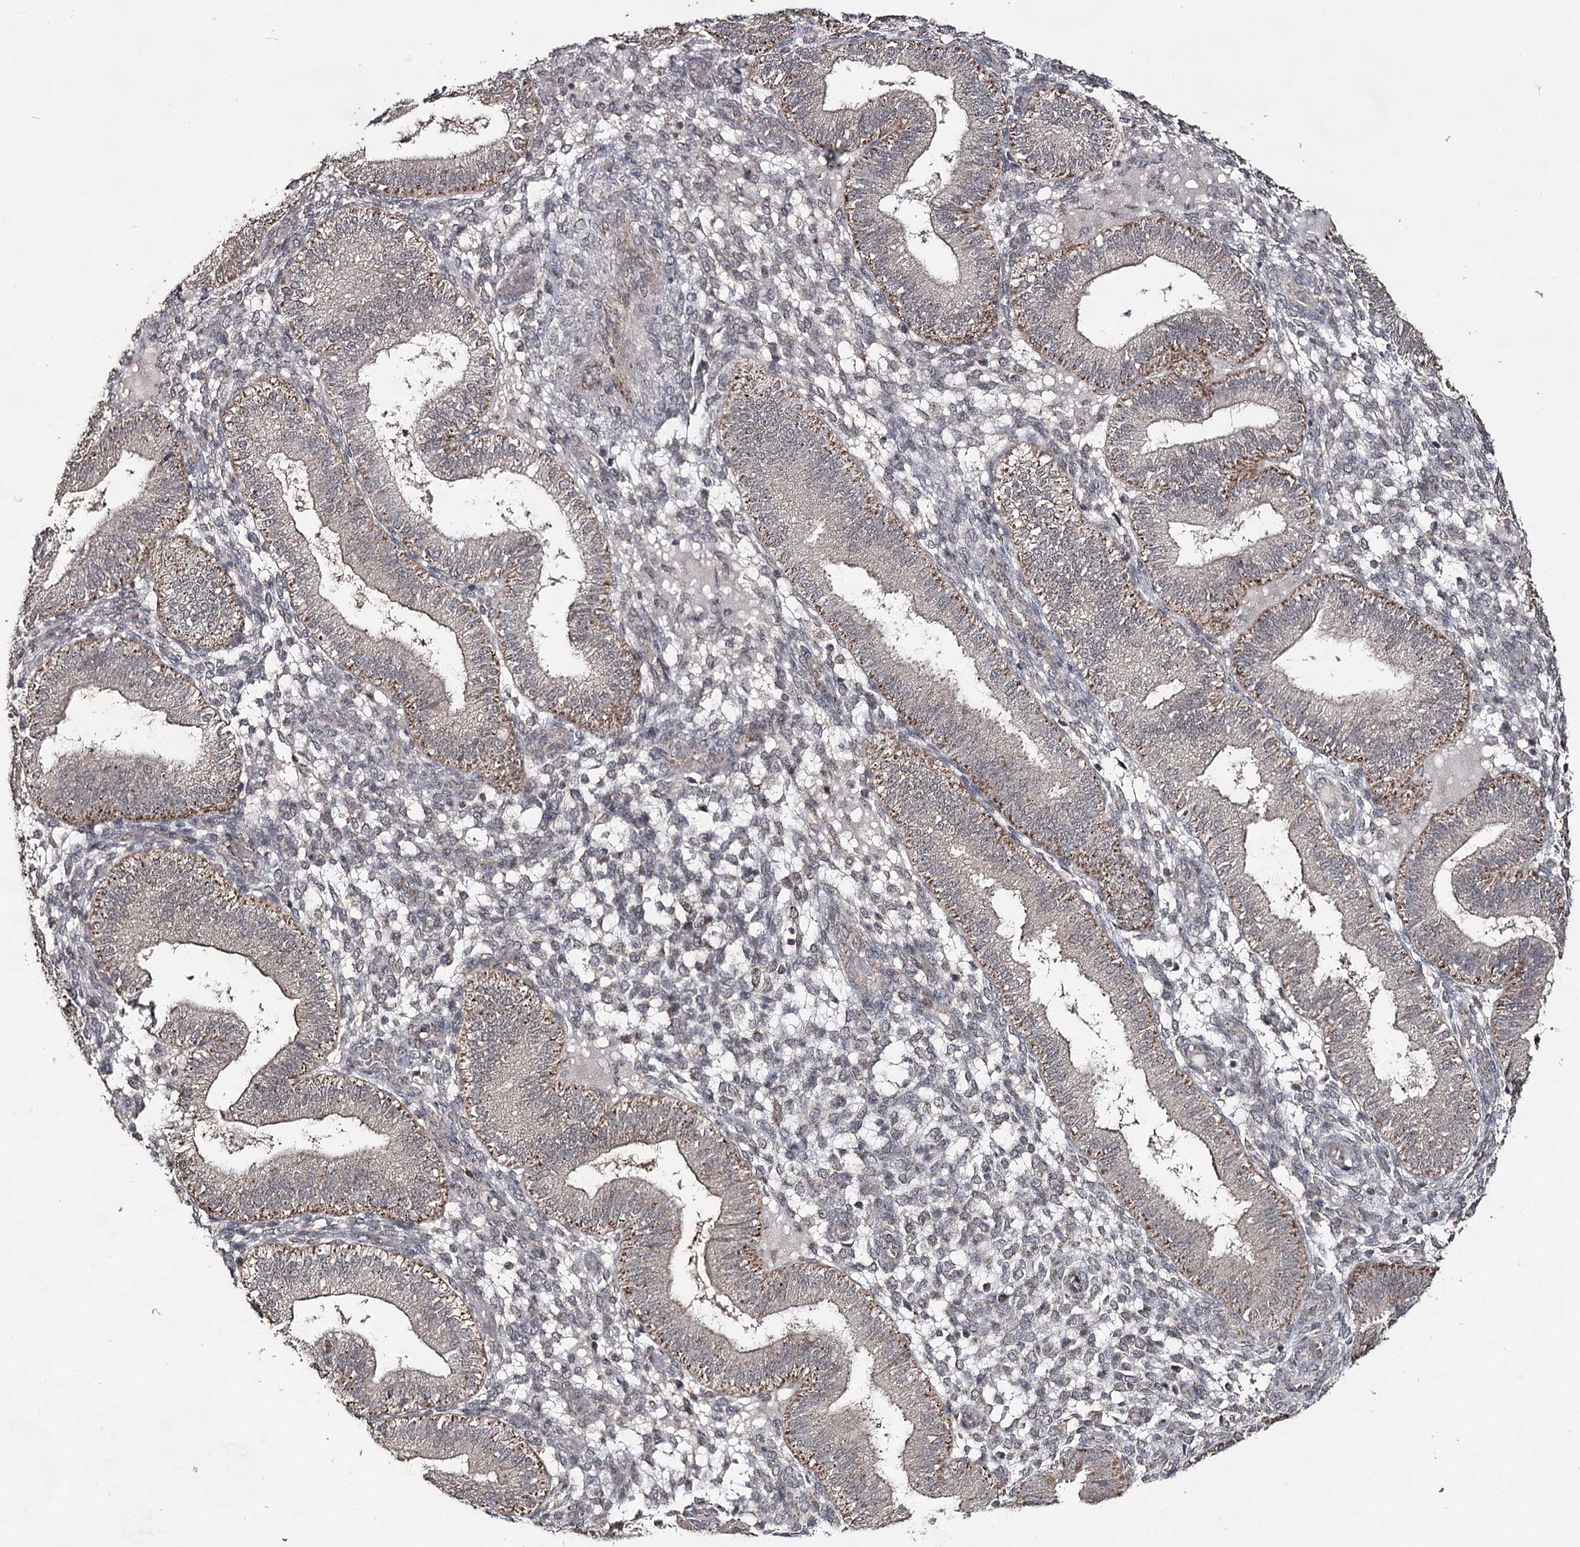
{"staining": {"intensity": "negative", "quantity": "none", "location": "none"}, "tissue": "endometrium", "cell_type": "Cells in endometrial stroma", "image_type": "normal", "snomed": [{"axis": "morphology", "description": "Normal tissue, NOS"}, {"axis": "topography", "description": "Endometrium"}], "caption": "The photomicrograph displays no significant expression in cells in endometrial stroma of endometrium. Brightfield microscopy of immunohistochemistry stained with DAB (3,3'-diaminobenzidine) (brown) and hematoxylin (blue), captured at high magnification.", "gene": "ACTR6", "patient": {"sex": "female", "age": 39}}